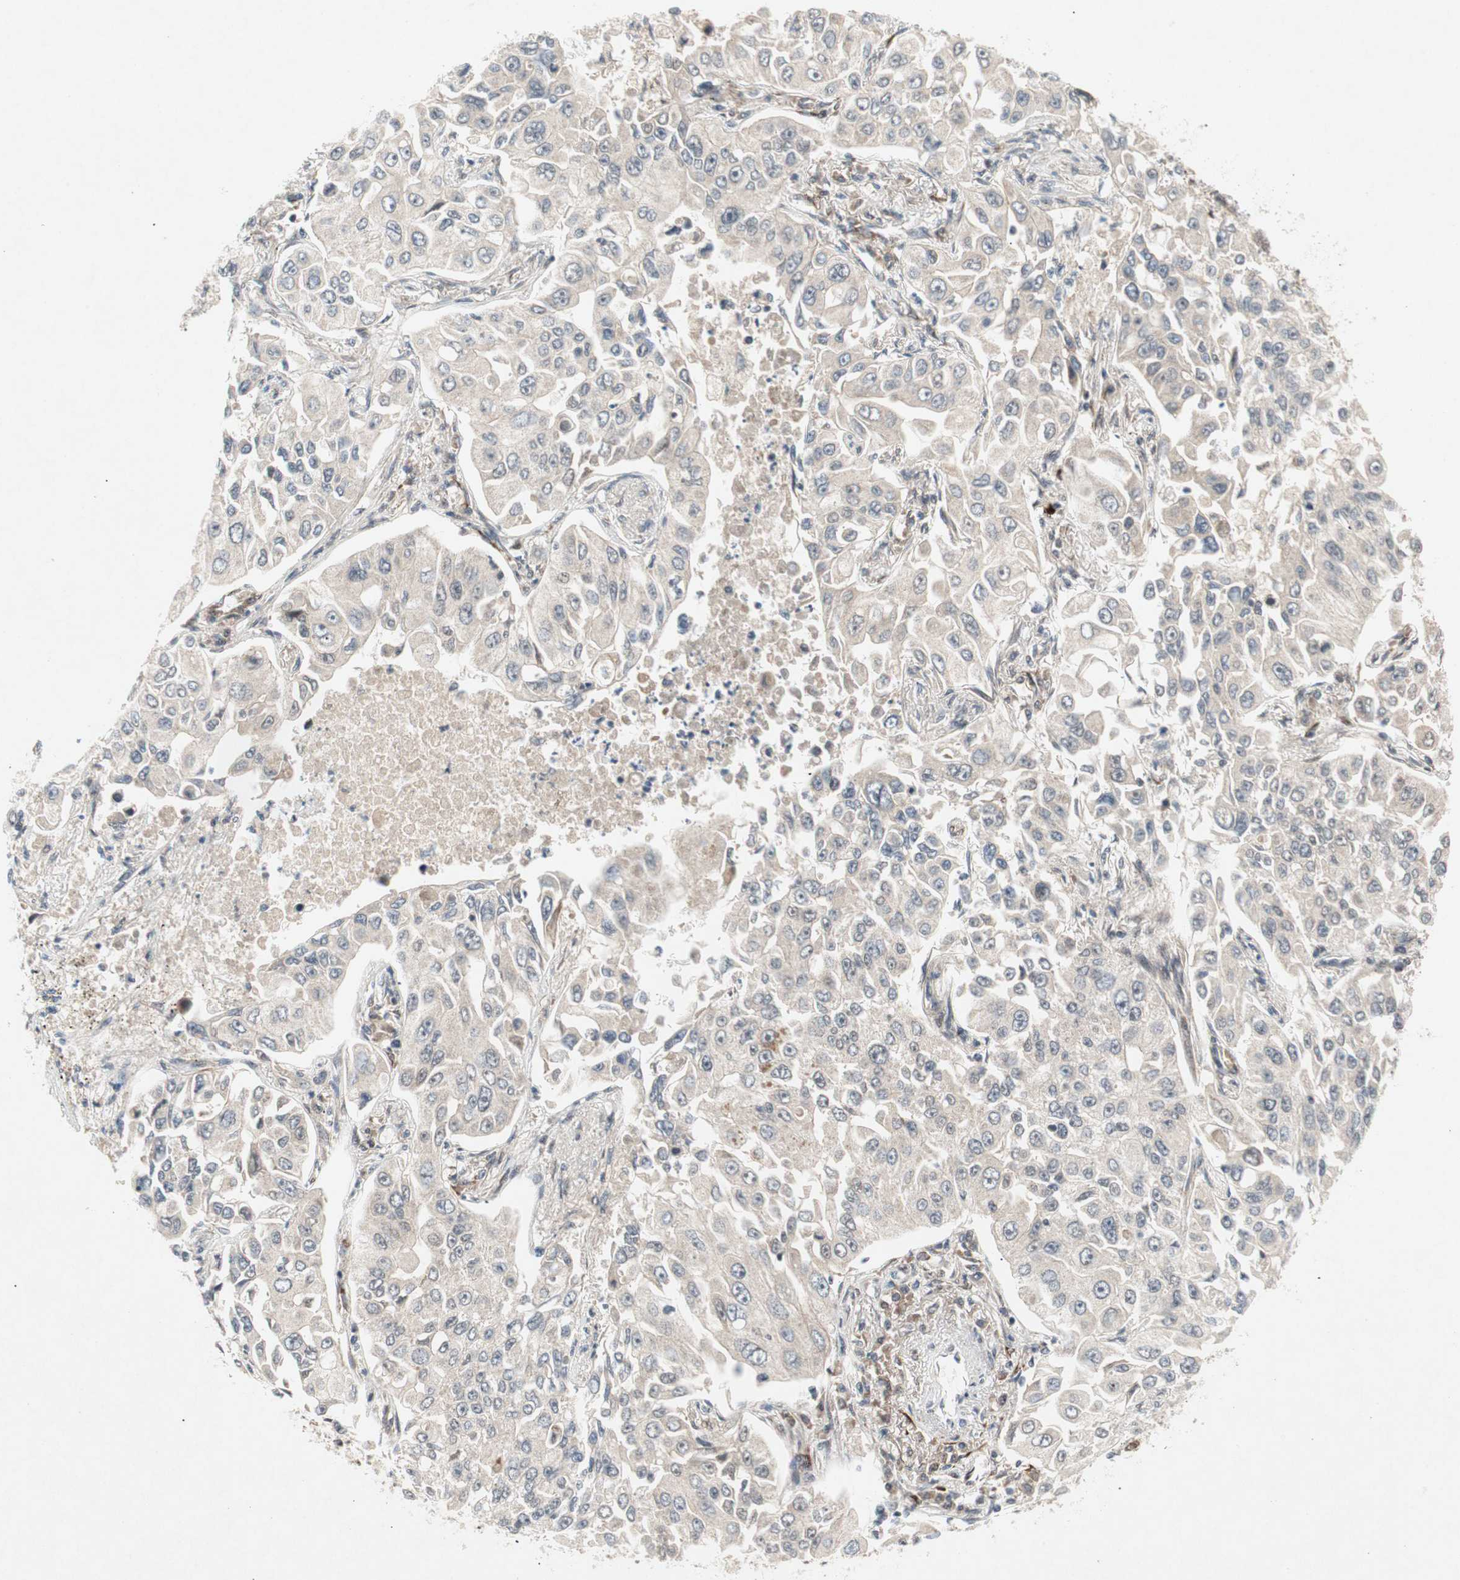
{"staining": {"intensity": "negative", "quantity": "none", "location": "none"}, "tissue": "lung cancer", "cell_type": "Tumor cells", "image_type": "cancer", "snomed": [{"axis": "morphology", "description": "Adenocarcinoma, NOS"}, {"axis": "topography", "description": "Lung"}], "caption": "The image shows no significant expression in tumor cells of lung cancer (adenocarcinoma). (Brightfield microscopy of DAB (3,3'-diaminobenzidine) immunohistochemistry at high magnification).", "gene": "TCF12", "patient": {"sex": "male", "age": 84}}